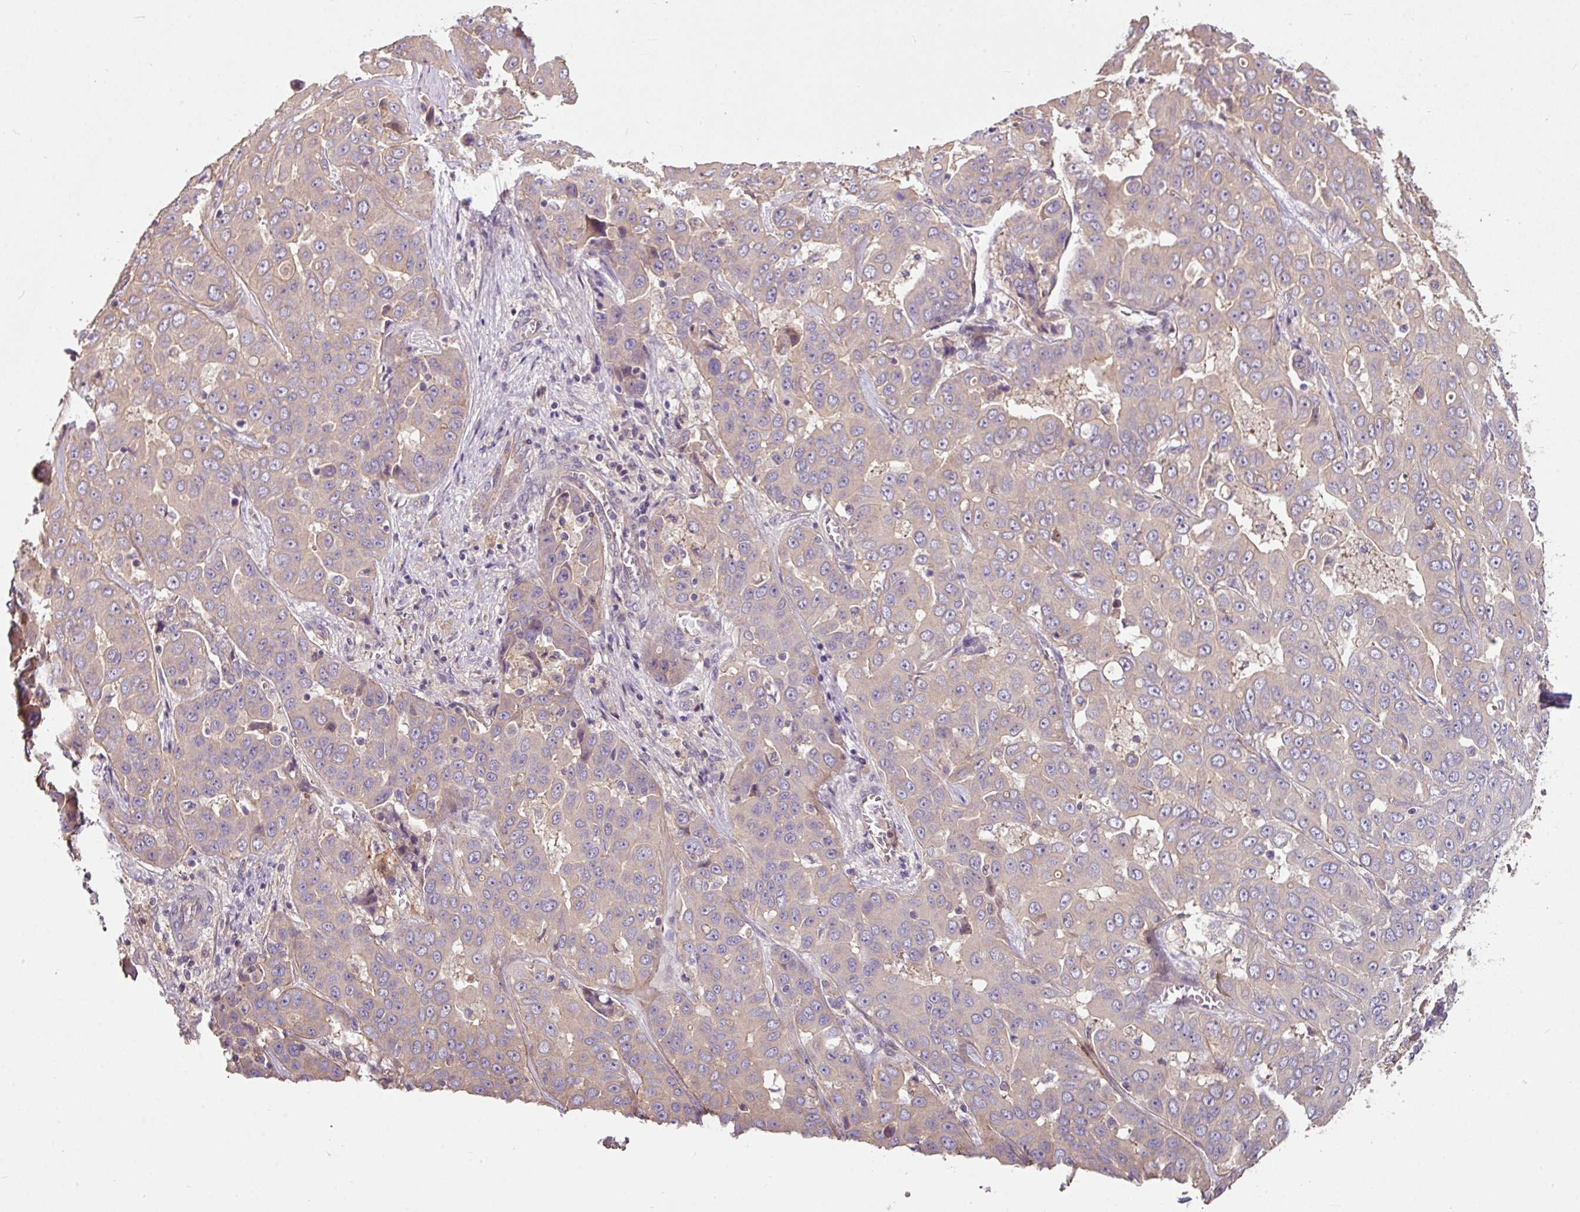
{"staining": {"intensity": "negative", "quantity": "none", "location": "none"}, "tissue": "liver cancer", "cell_type": "Tumor cells", "image_type": "cancer", "snomed": [{"axis": "morphology", "description": "Cholangiocarcinoma"}, {"axis": "topography", "description": "Liver"}], "caption": "There is no significant positivity in tumor cells of liver cancer (cholangiocarcinoma).", "gene": "C4orf48", "patient": {"sex": "female", "age": 52}}